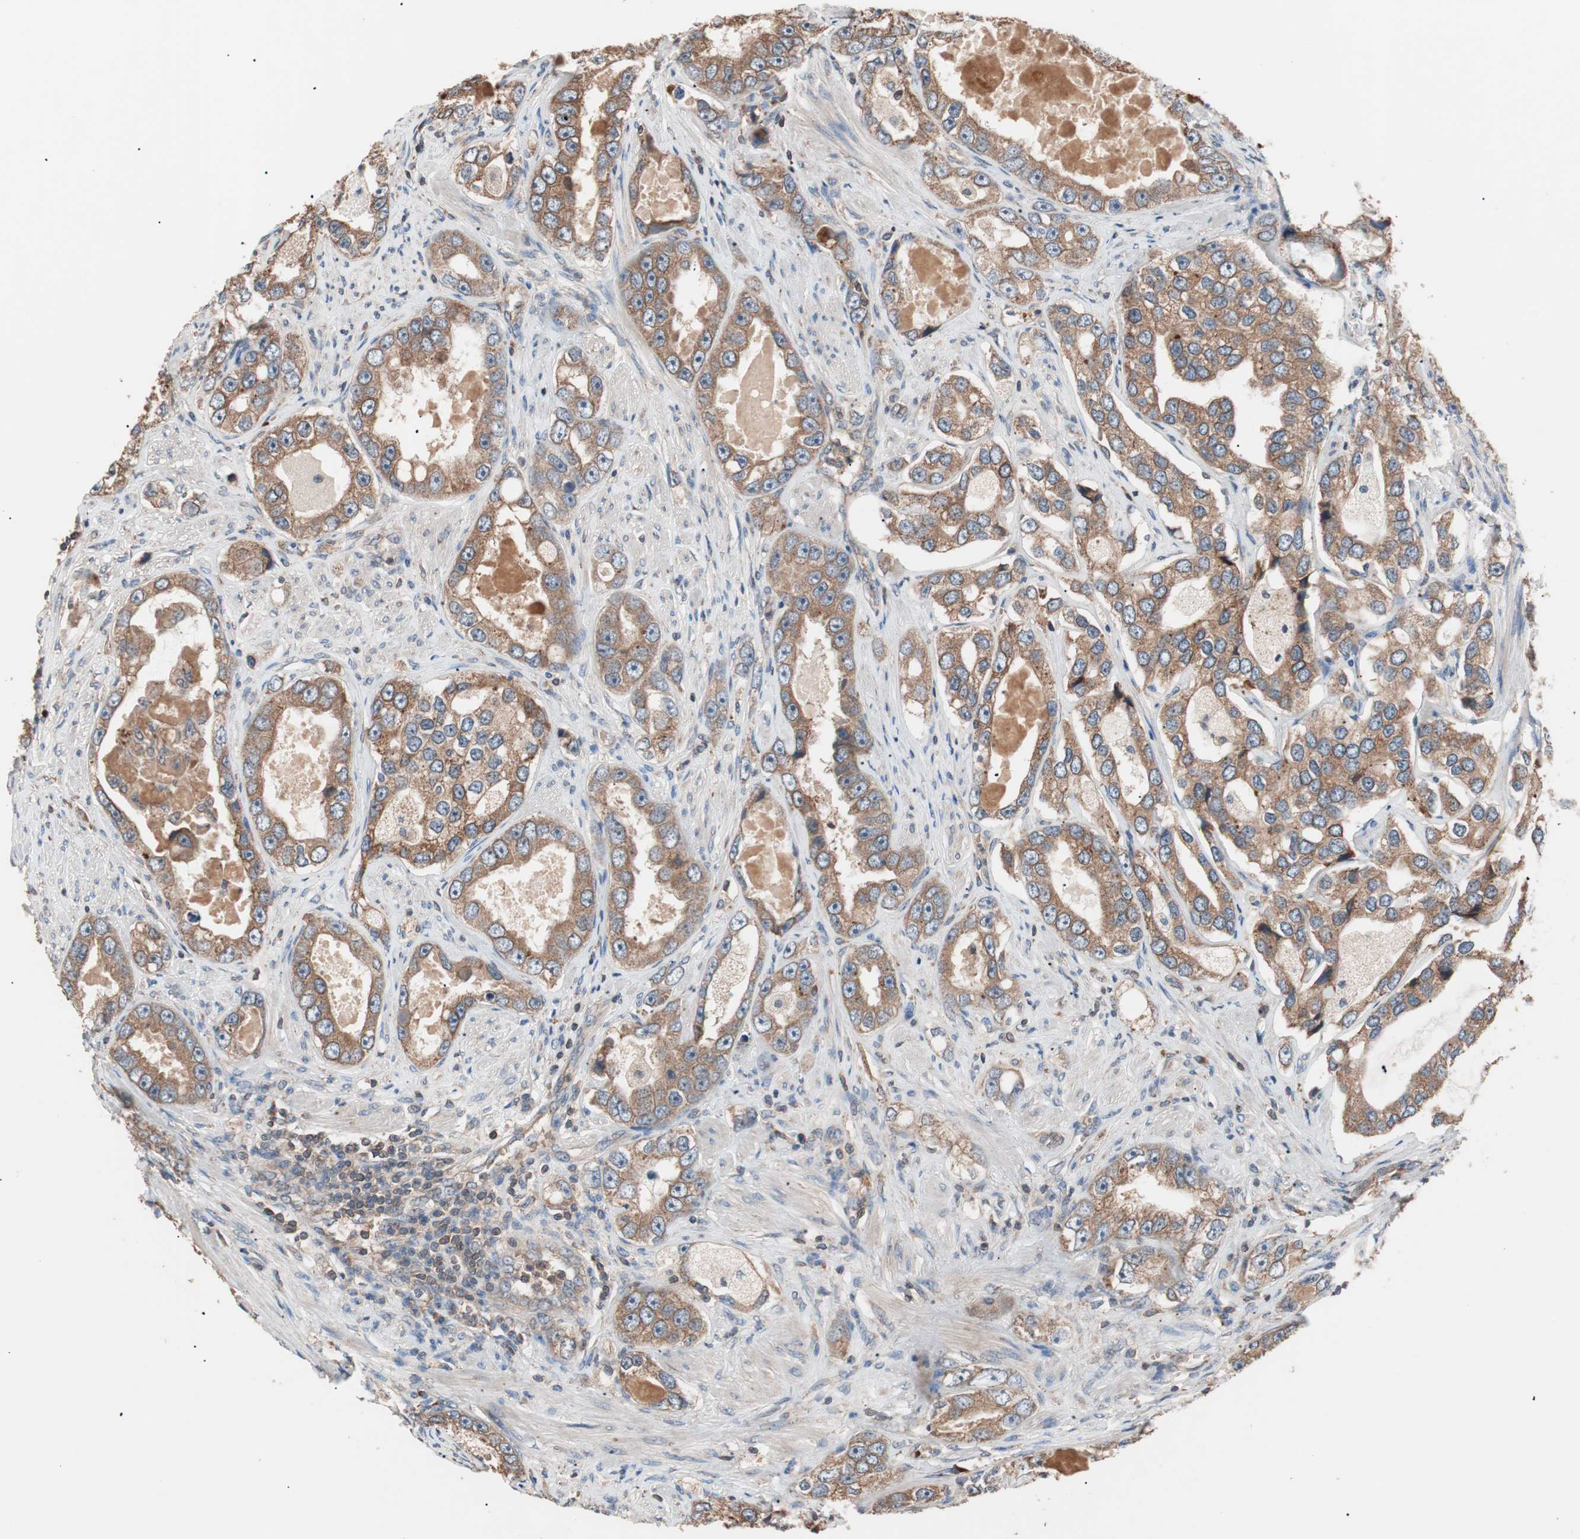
{"staining": {"intensity": "moderate", "quantity": ">75%", "location": "cytoplasmic/membranous"}, "tissue": "prostate cancer", "cell_type": "Tumor cells", "image_type": "cancer", "snomed": [{"axis": "morphology", "description": "Adenocarcinoma, High grade"}, {"axis": "topography", "description": "Prostate"}], "caption": "A high-resolution micrograph shows immunohistochemistry (IHC) staining of prostate high-grade adenocarcinoma, which exhibits moderate cytoplasmic/membranous positivity in about >75% of tumor cells.", "gene": "GLYCTK", "patient": {"sex": "male", "age": 63}}